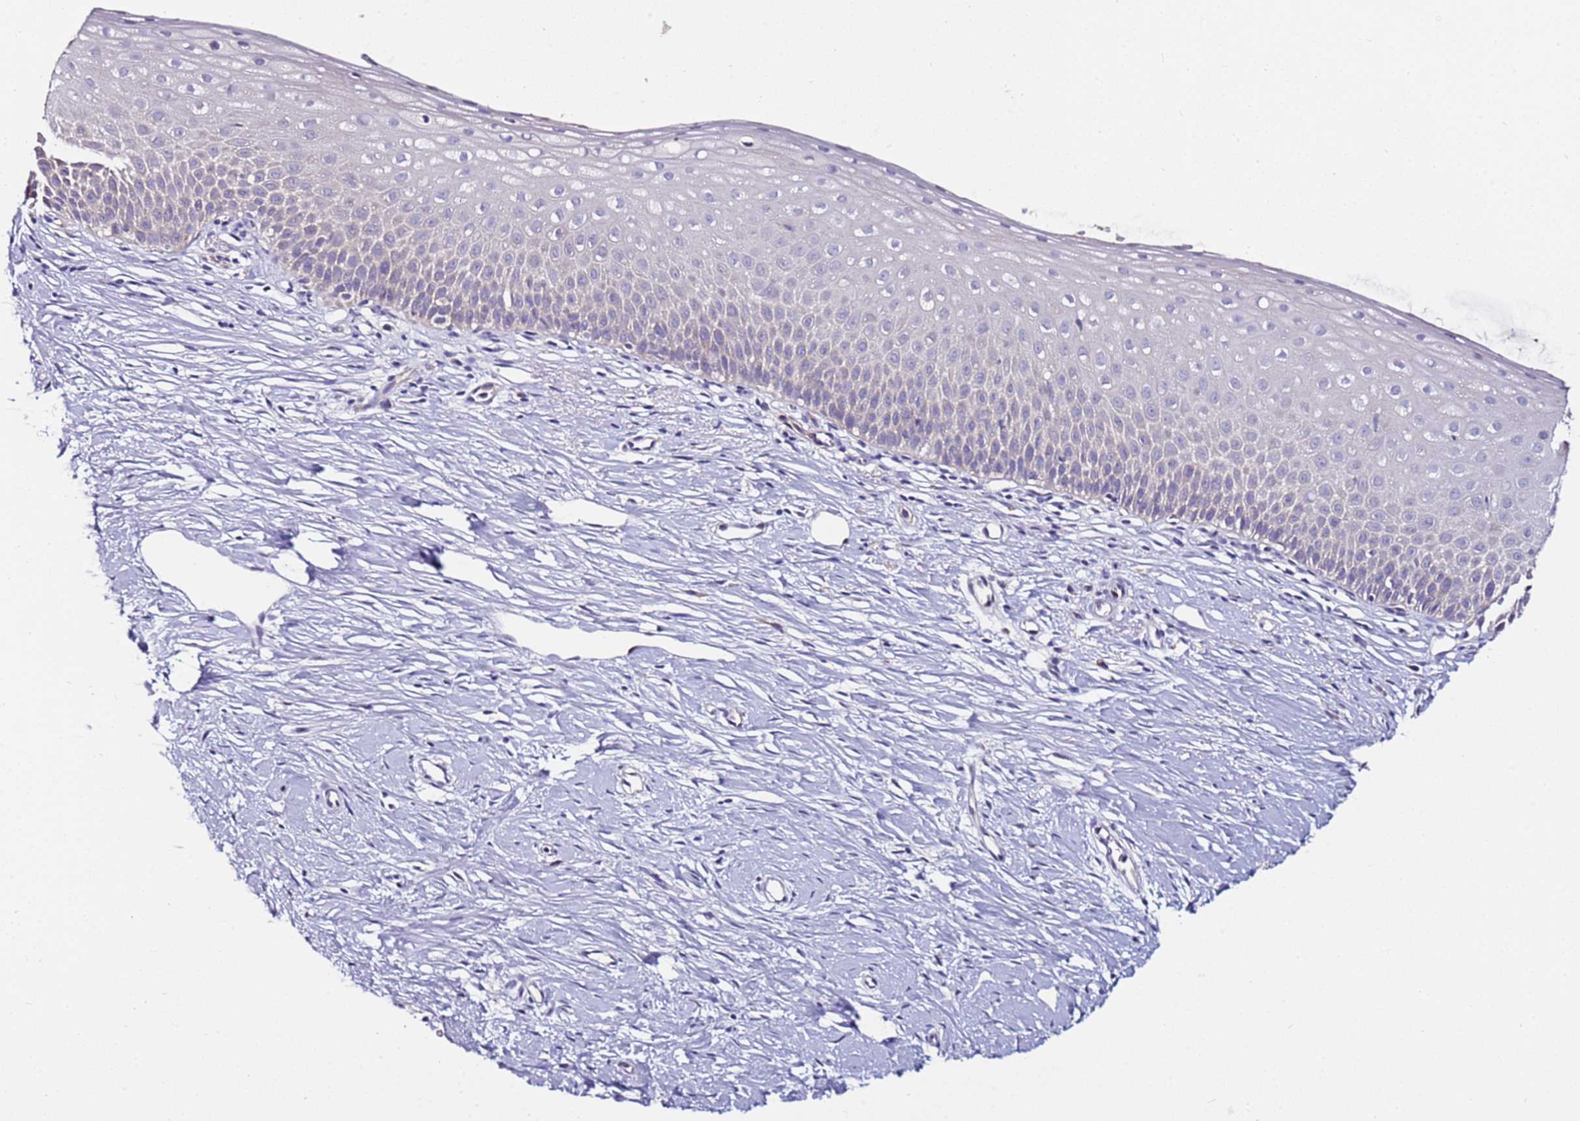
{"staining": {"intensity": "moderate", "quantity": ">75%", "location": "cytoplasmic/membranous"}, "tissue": "cervix", "cell_type": "Glandular cells", "image_type": "normal", "snomed": [{"axis": "morphology", "description": "Normal tissue, NOS"}, {"axis": "topography", "description": "Cervix"}], "caption": "An immunohistochemistry micrograph of benign tissue is shown. Protein staining in brown labels moderate cytoplasmic/membranous positivity in cervix within glandular cells.", "gene": "SRRM5", "patient": {"sex": "female", "age": 57}}